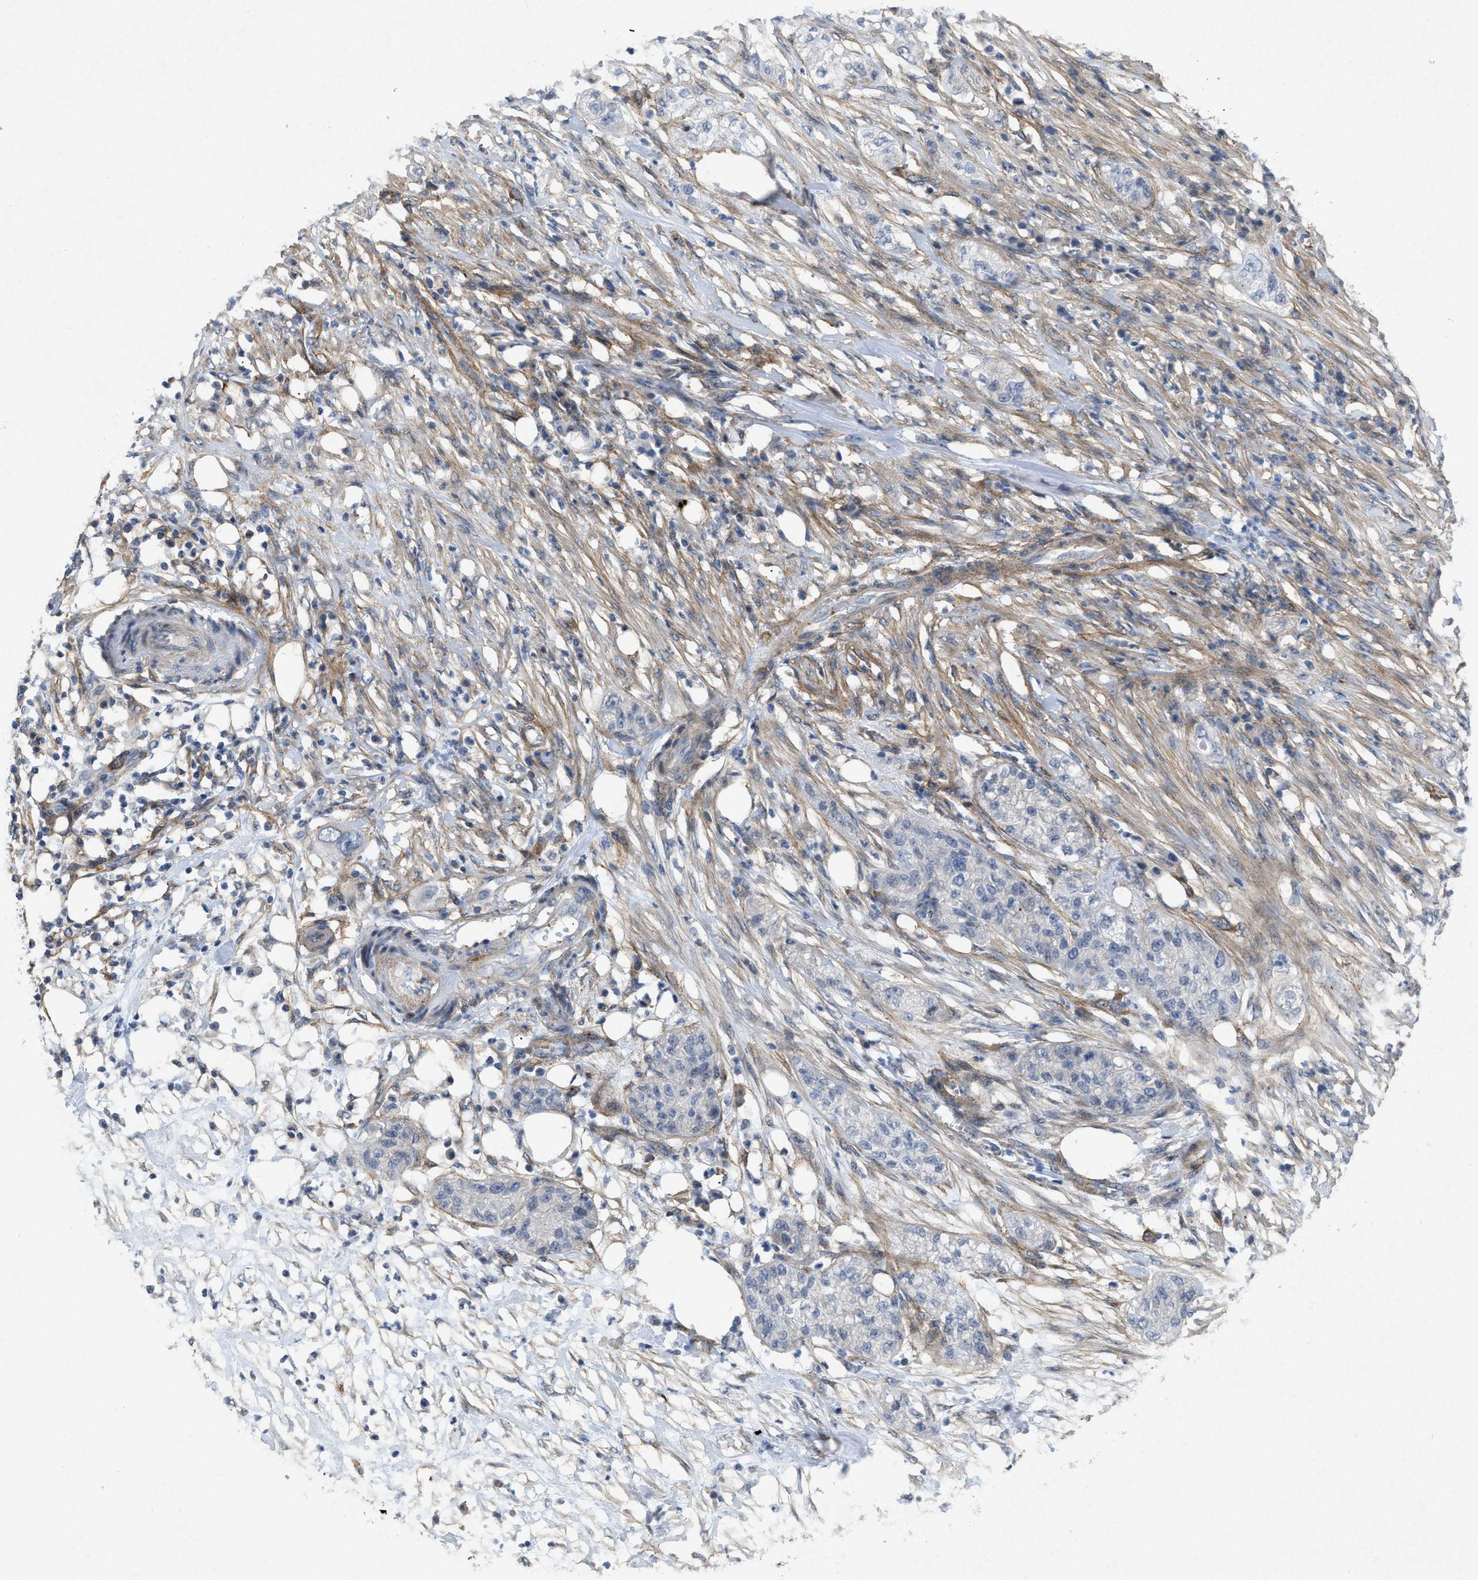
{"staining": {"intensity": "negative", "quantity": "none", "location": "none"}, "tissue": "pancreatic cancer", "cell_type": "Tumor cells", "image_type": "cancer", "snomed": [{"axis": "morphology", "description": "Adenocarcinoma, NOS"}, {"axis": "topography", "description": "Pancreas"}], "caption": "Tumor cells show no significant expression in pancreatic cancer.", "gene": "PDGFRA", "patient": {"sex": "female", "age": 78}}